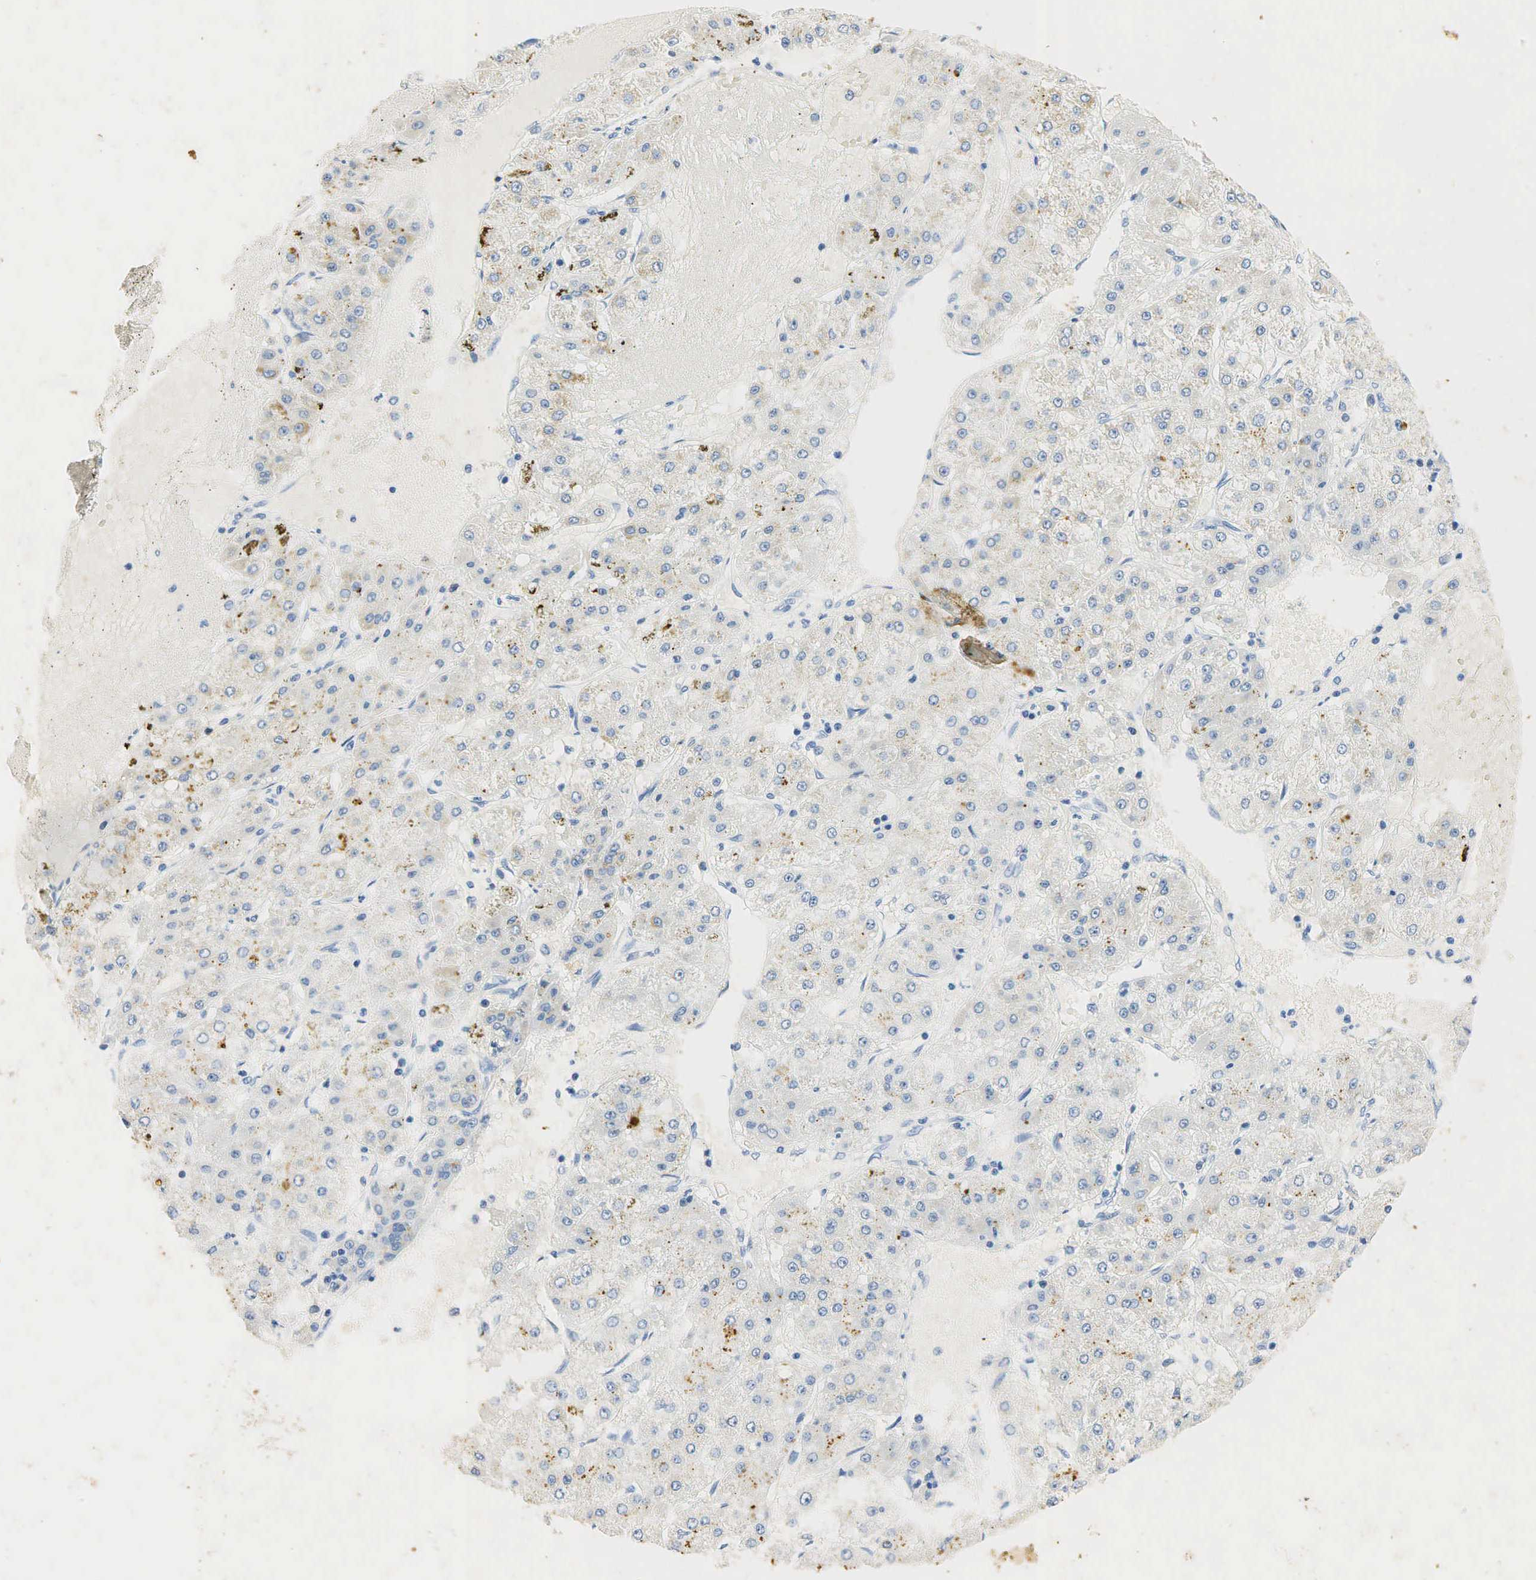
{"staining": {"intensity": "weak", "quantity": "<25%", "location": "cytoplasmic/membranous"}, "tissue": "liver cancer", "cell_type": "Tumor cells", "image_type": "cancer", "snomed": [{"axis": "morphology", "description": "Carcinoma, Hepatocellular, NOS"}, {"axis": "topography", "description": "Liver"}], "caption": "High power microscopy histopathology image of an IHC histopathology image of liver cancer (hepatocellular carcinoma), revealing no significant positivity in tumor cells.", "gene": "SYP", "patient": {"sex": "female", "age": 52}}